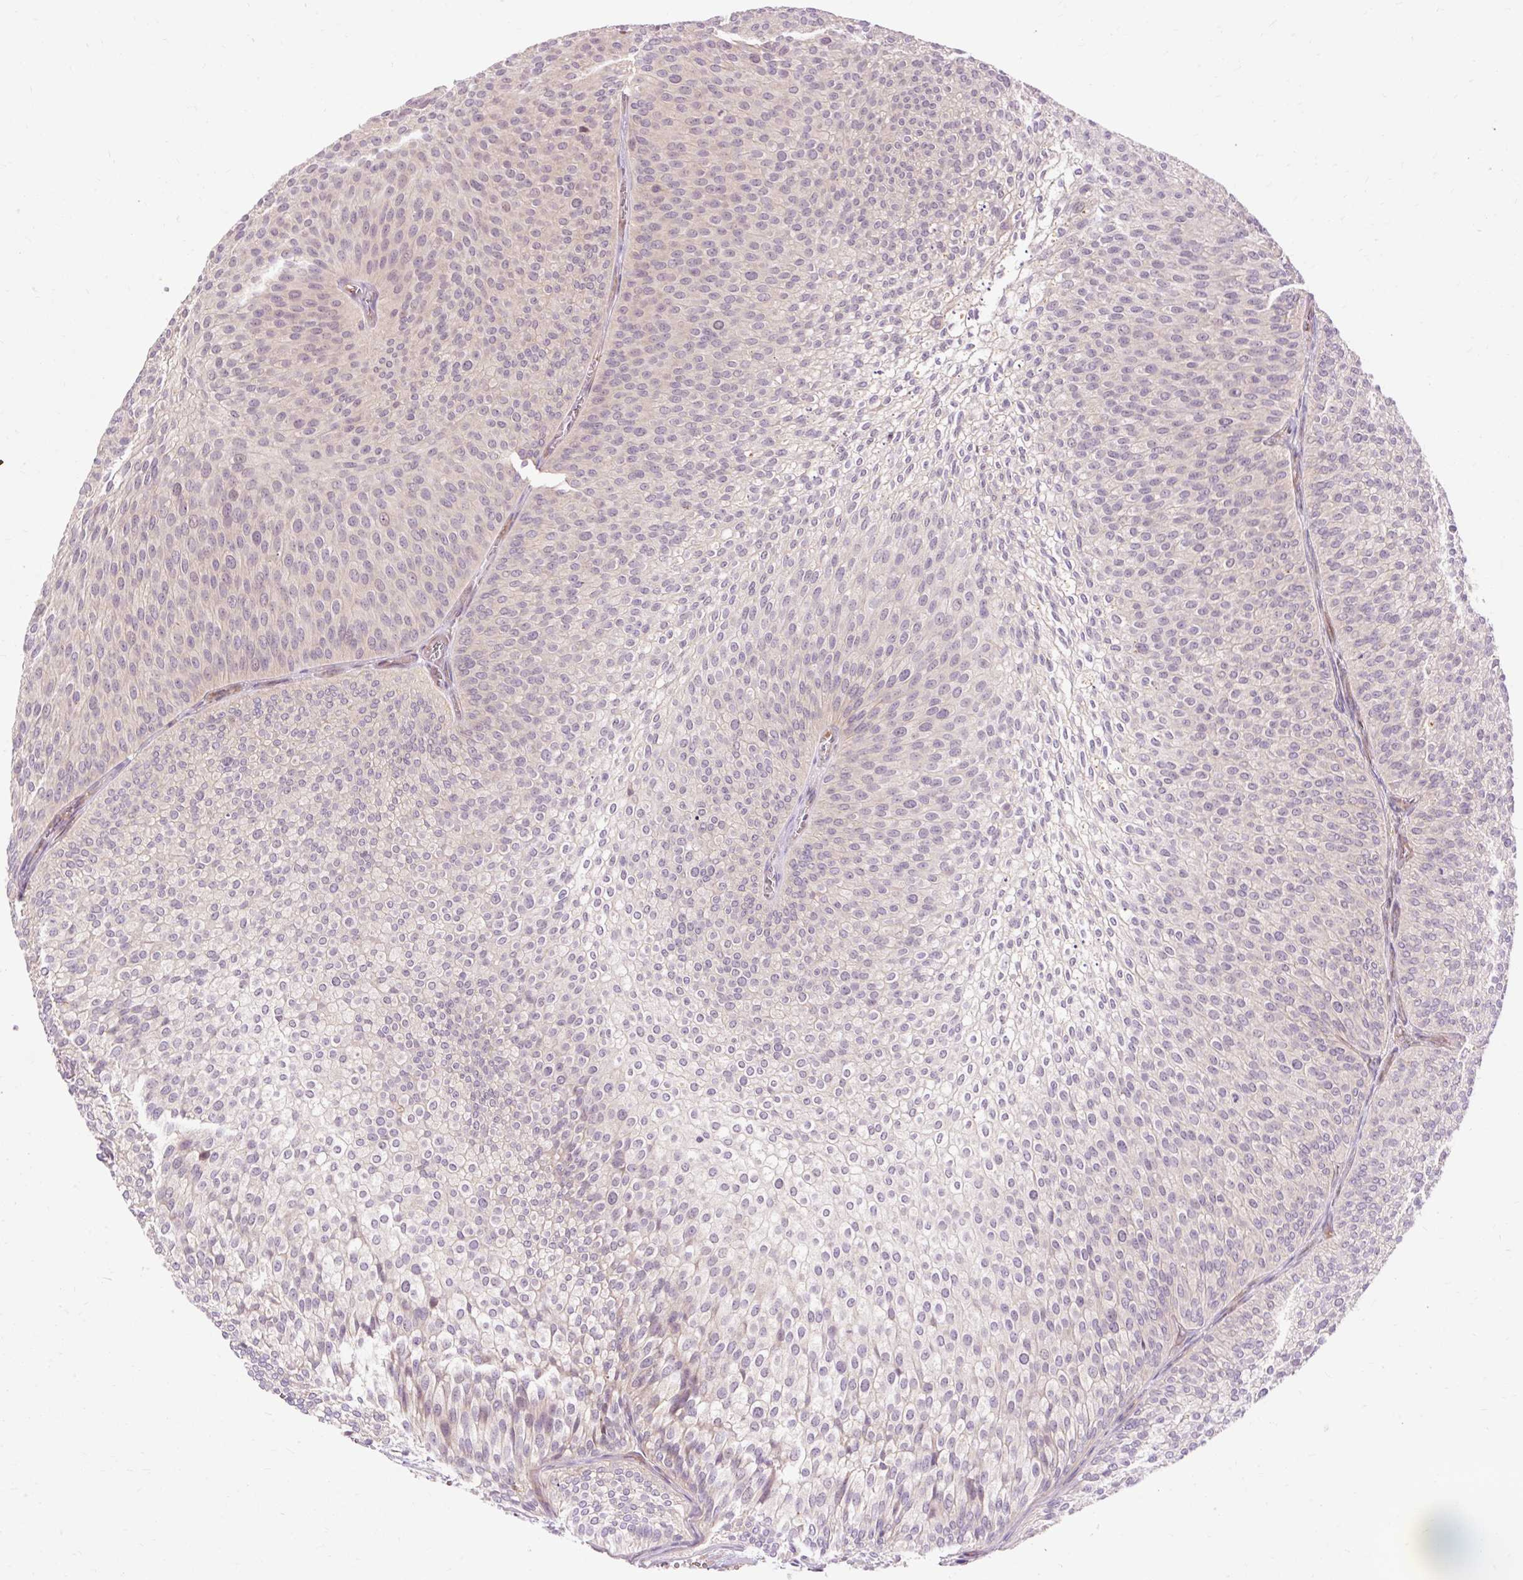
{"staining": {"intensity": "weak", "quantity": "<25%", "location": "nuclear"}, "tissue": "urothelial cancer", "cell_type": "Tumor cells", "image_type": "cancer", "snomed": [{"axis": "morphology", "description": "Urothelial carcinoma, Low grade"}, {"axis": "topography", "description": "Urinary bladder"}], "caption": "Urothelial cancer was stained to show a protein in brown. There is no significant expression in tumor cells.", "gene": "RIPOR3", "patient": {"sex": "male", "age": 91}}